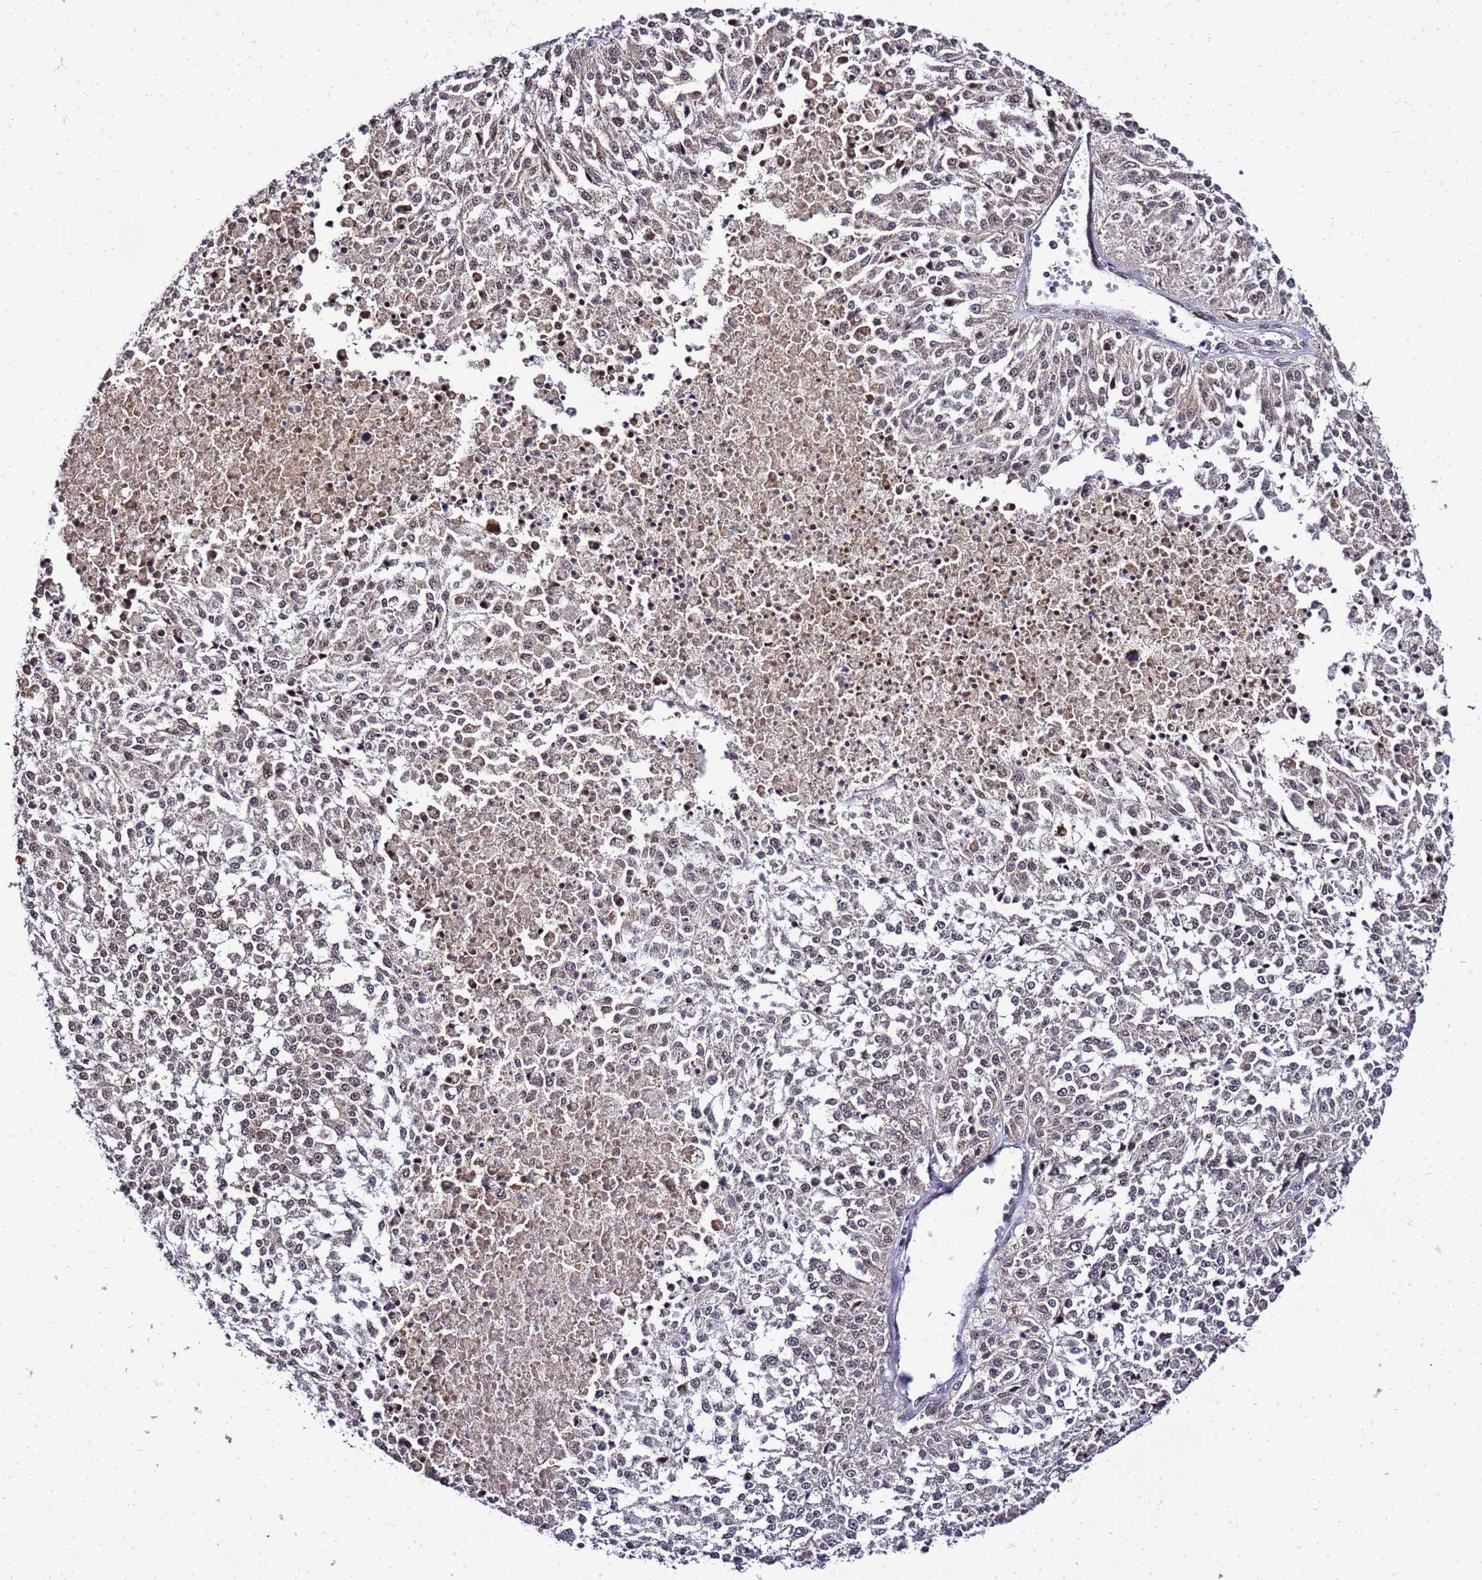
{"staining": {"intensity": "weak", "quantity": "<25%", "location": "nuclear"}, "tissue": "melanoma", "cell_type": "Tumor cells", "image_type": "cancer", "snomed": [{"axis": "morphology", "description": "Malignant melanoma, NOS"}, {"axis": "topography", "description": "Skin"}], "caption": "Immunohistochemistry of human melanoma displays no positivity in tumor cells. (DAB IHC with hematoxylin counter stain).", "gene": "SMN1", "patient": {"sex": "female", "age": 64}}